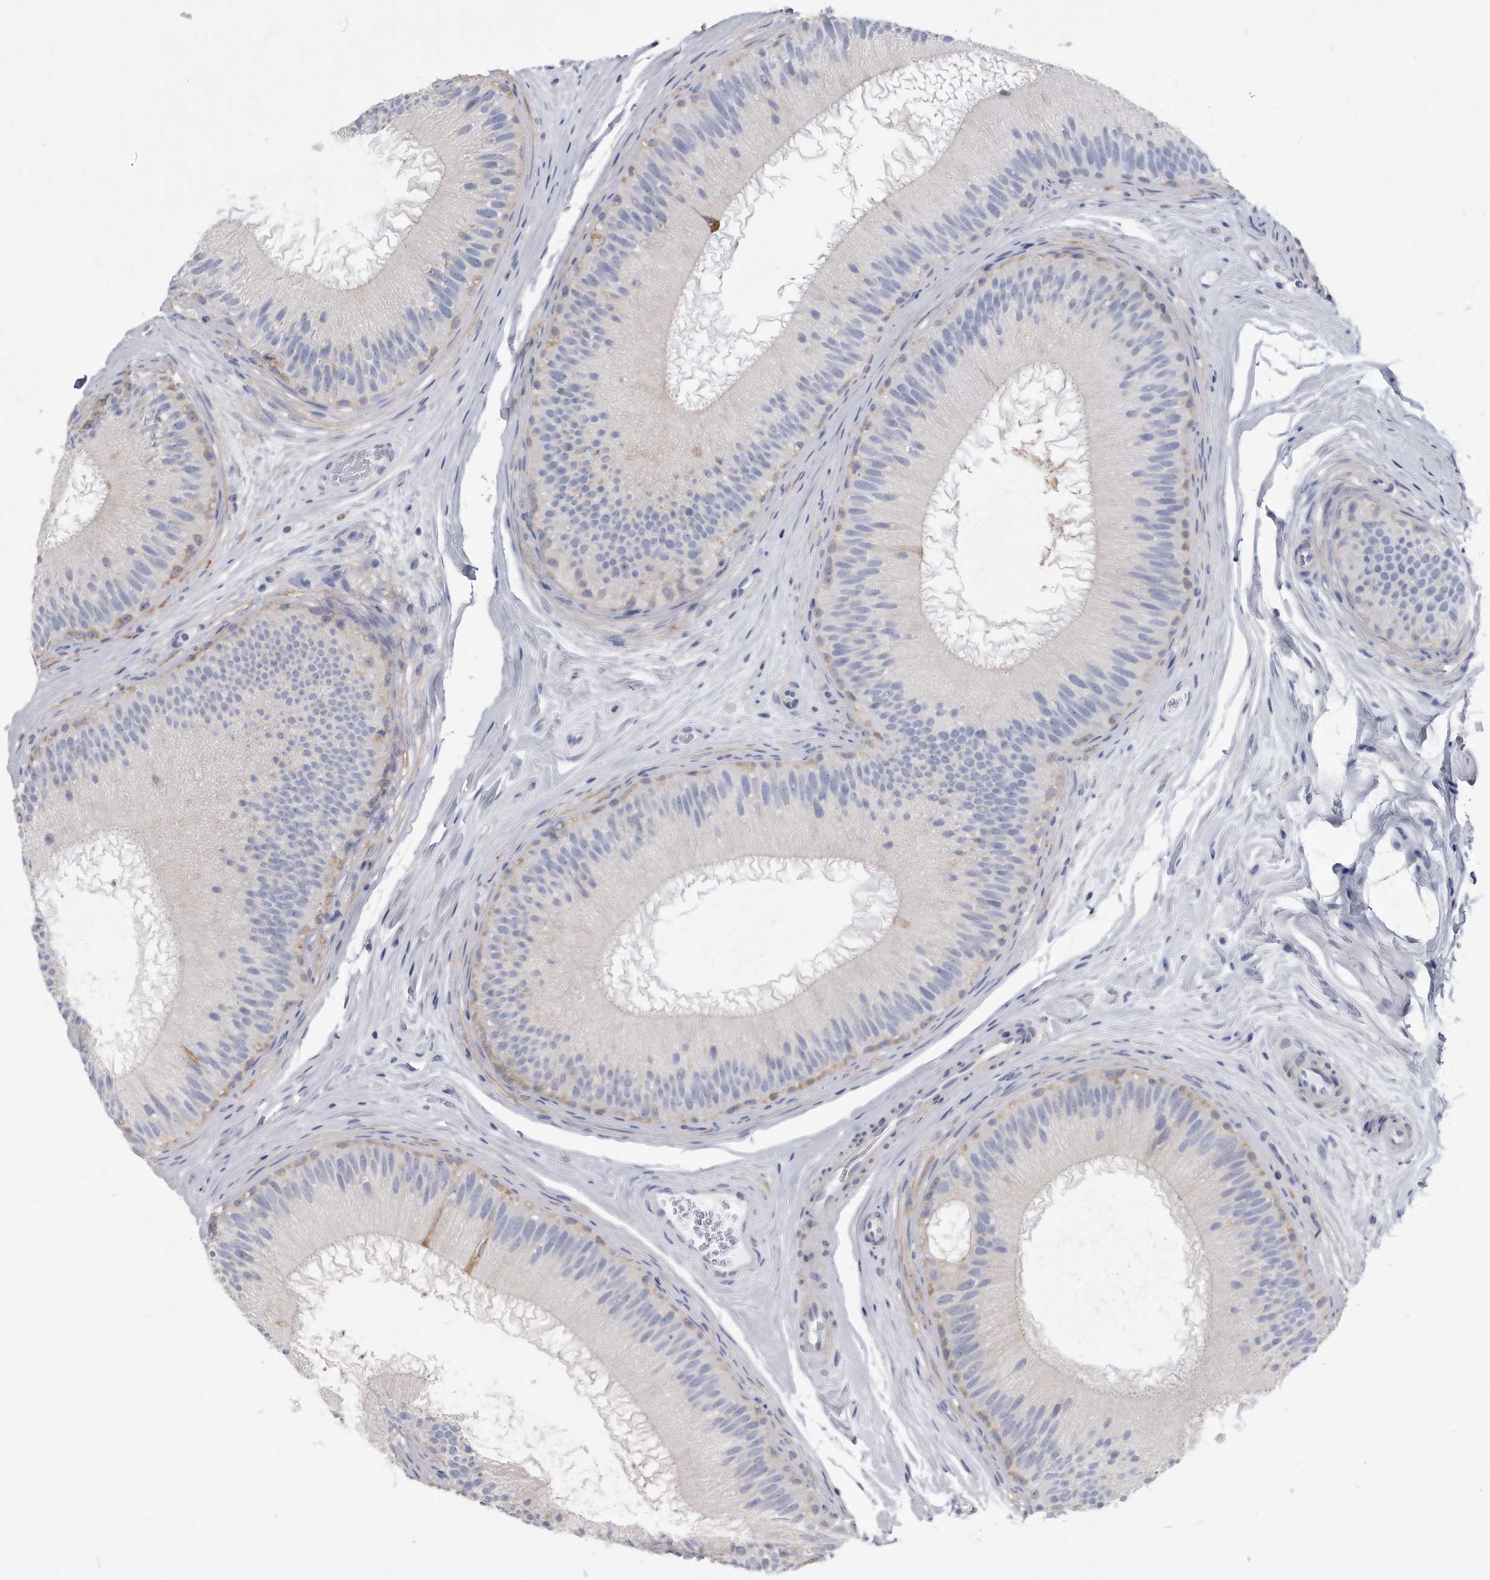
{"staining": {"intensity": "moderate", "quantity": "<25%", "location": "cytoplasmic/membranous"}, "tissue": "epididymis", "cell_type": "Glandular cells", "image_type": "normal", "snomed": [{"axis": "morphology", "description": "Normal tissue, NOS"}, {"axis": "topography", "description": "Epididymis"}], "caption": "Benign epididymis displays moderate cytoplasmic/membranous staining in approximately <25% of glandular cells, visualized by immunohistochemistry. The protein of interest is stained brown, and the nuclei are stained in blue (DAB (3,3'-diaminobenzidine) IHC with brightfield microscopy, high magnification).", "gene": "PYGB", "patient": {"sex": "male", "age": 45}}